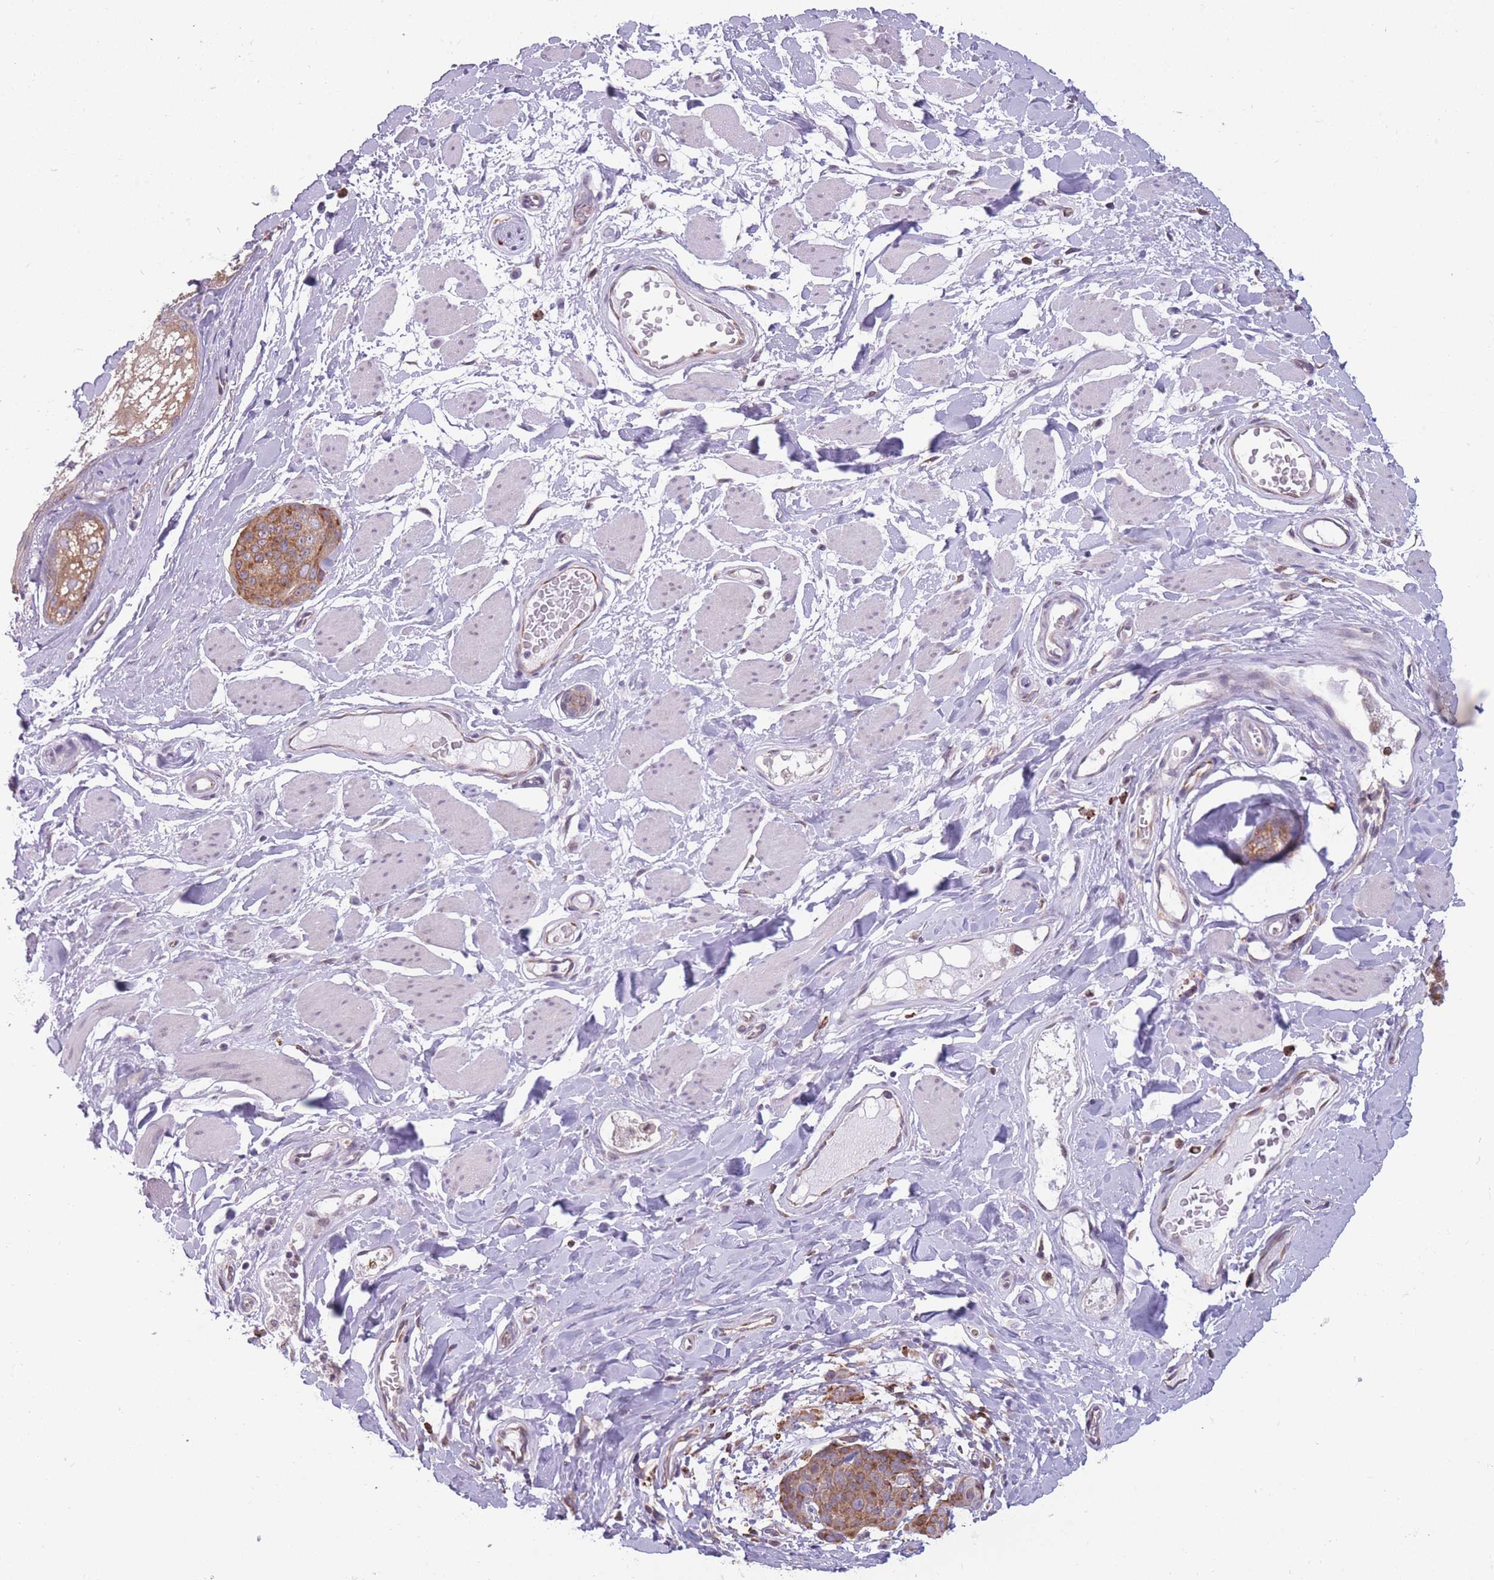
{"staining": {"intensity": "moderate", "quantity": ">75%", "location": "cytoplasmic/membranous"}, "tissue": "skin cancer", "cell_type": "Tumor cells", "image_type": "cancer", "snomed": [{"axis": "morphology", "description": "Squamous cell carcinoma, NOS"}, {"axis": "topography", "description": "Skin"}, {"axis": "topography", "description": "Vulva"}], "caption": "Skin cancer stained with IHC displays moderate cytoplasmic/membranous positivity in about >75% of tumor cells.", "gene": "TMEM121", "patient": {"sex": "female", "age": 85}}